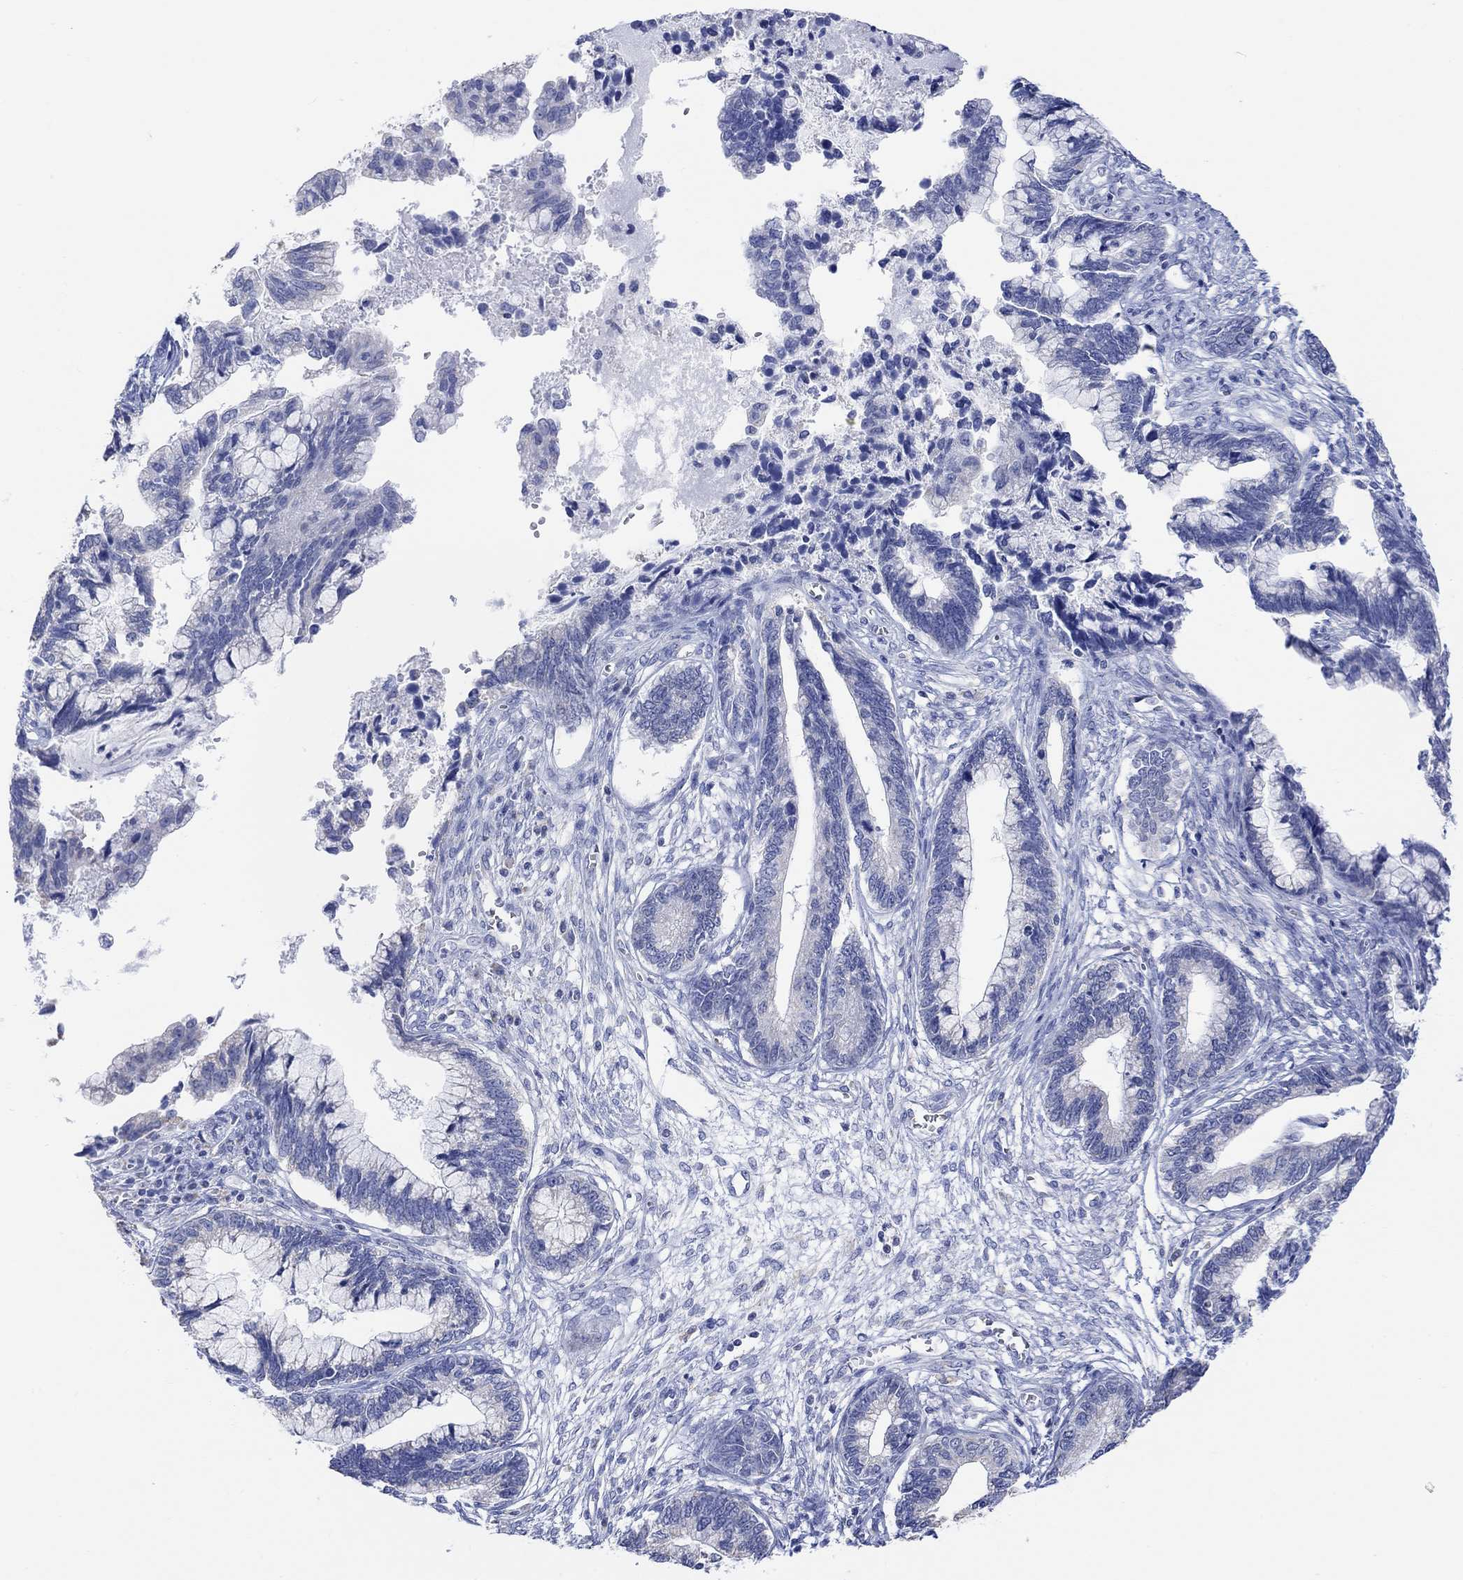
{"staining": {"intensity": "negative", "quantity": "none", "location": "none"}, "tissue": "cervical cancer", "cell_type": "Tumor cells", "image_type": "cancer", "snomed": [{"axis": "morphology", "description": "Adenocarcinoma, NOS"}, {"axis": "topography", "description": "Cervix"}], "caption": "High power microscopy photomicrograph of an immunohistochemistry photomicrograph of adenocarcinoma (cervical), revealing no significant staining in tumor cells. The staining was performed using DAB to visualize the protein expression in brown, while the nuclei were stained in blue with hematoxylin (Magnification: 20x).", "gene": "SYT12", "patient": {"sex": "female", "age": 44}}